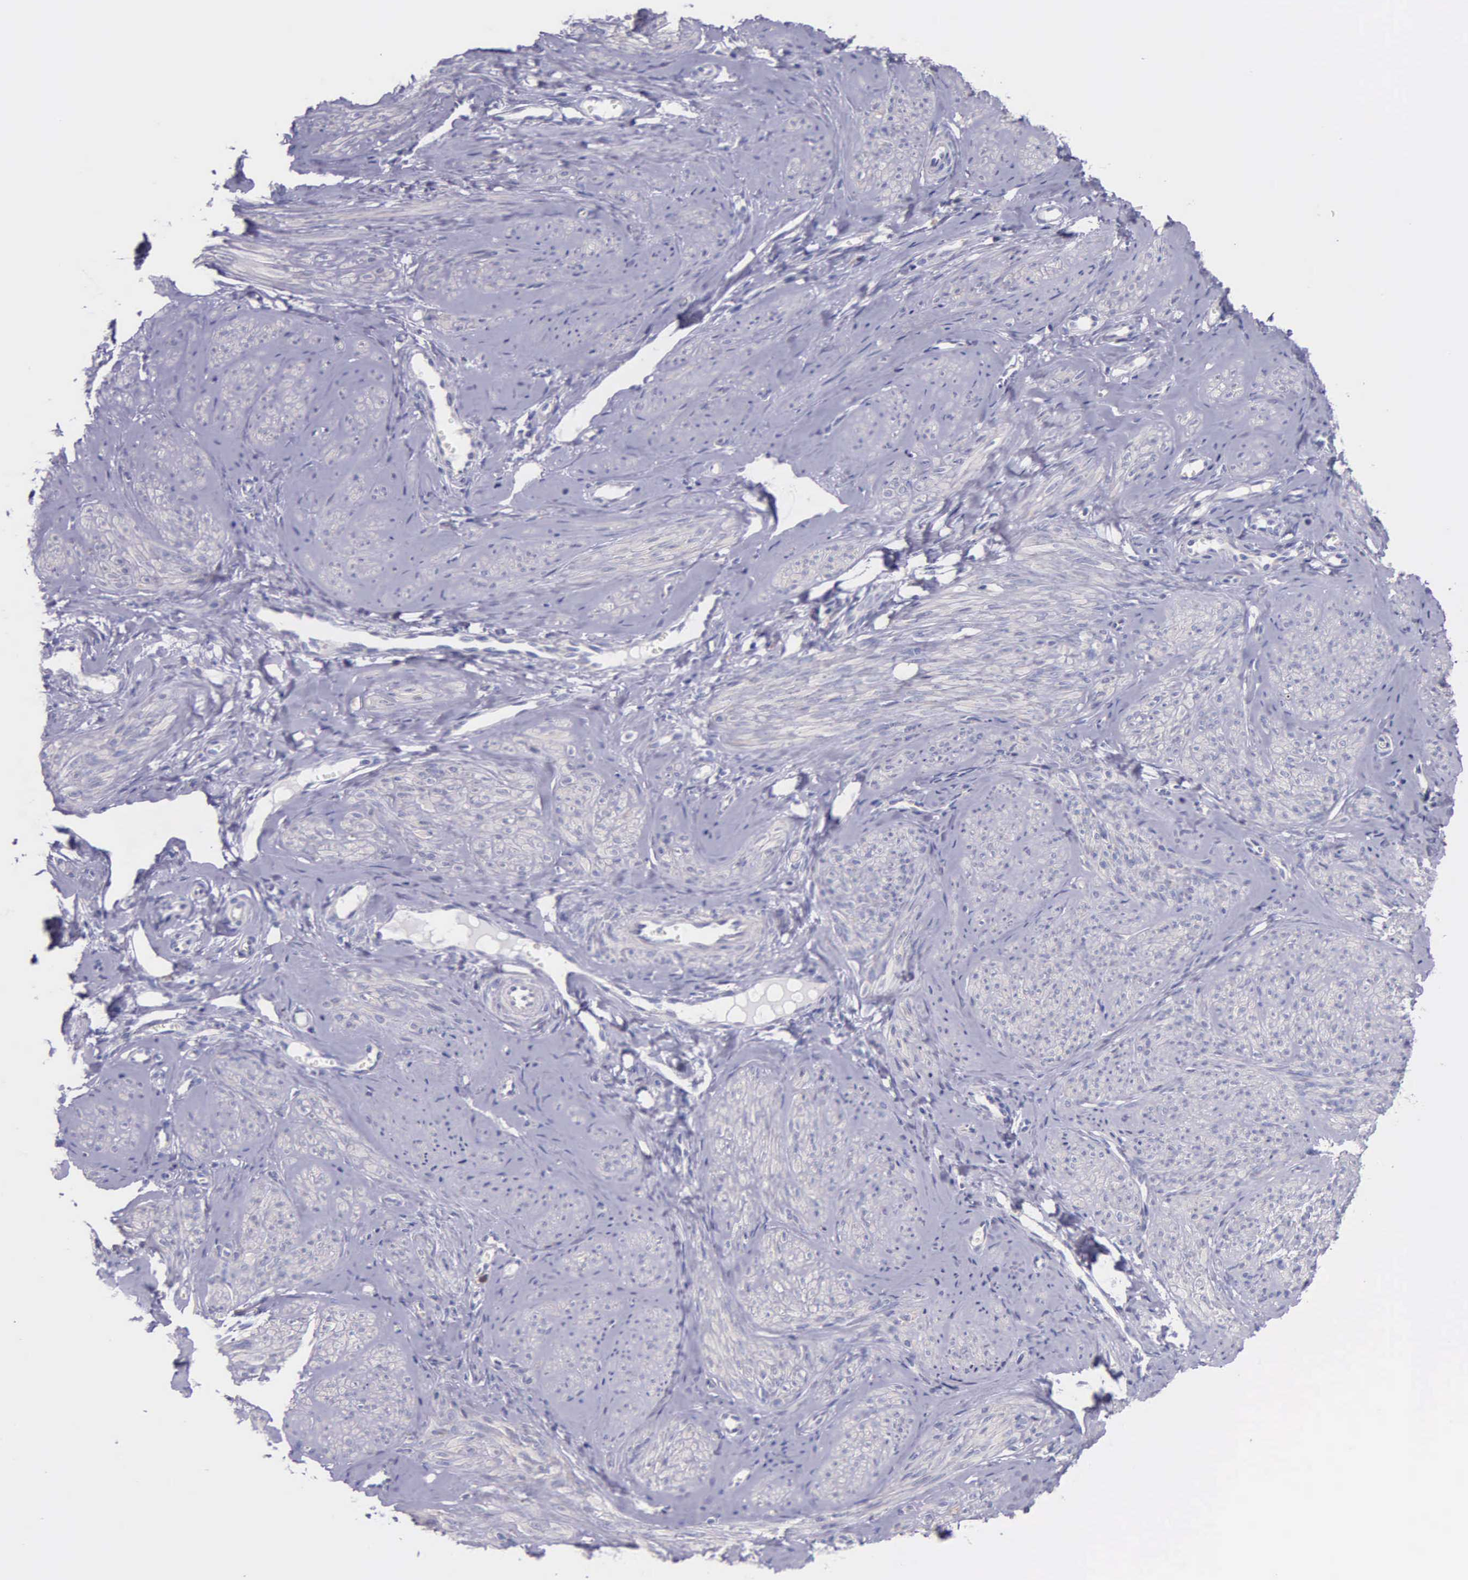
{"staining": {"intensity": "negative", "quantity": "none", "location": "none"}, "tissue": "smooth muscle", "cell_type": "Smooth muscle cells", "image_type": "normal", "snomed": [{"axis": "morphology", "description": "Normal tissue, NOS"}, {"axis": "topography", "description": "Uterus"}], "caption": "Immunohistochemical staining of unremarkable human smooth muscle reveals no significant expression in smooth muscle cells.", "gene": "CTAGE15", "patient": {"sex": "female", "age": 45}}